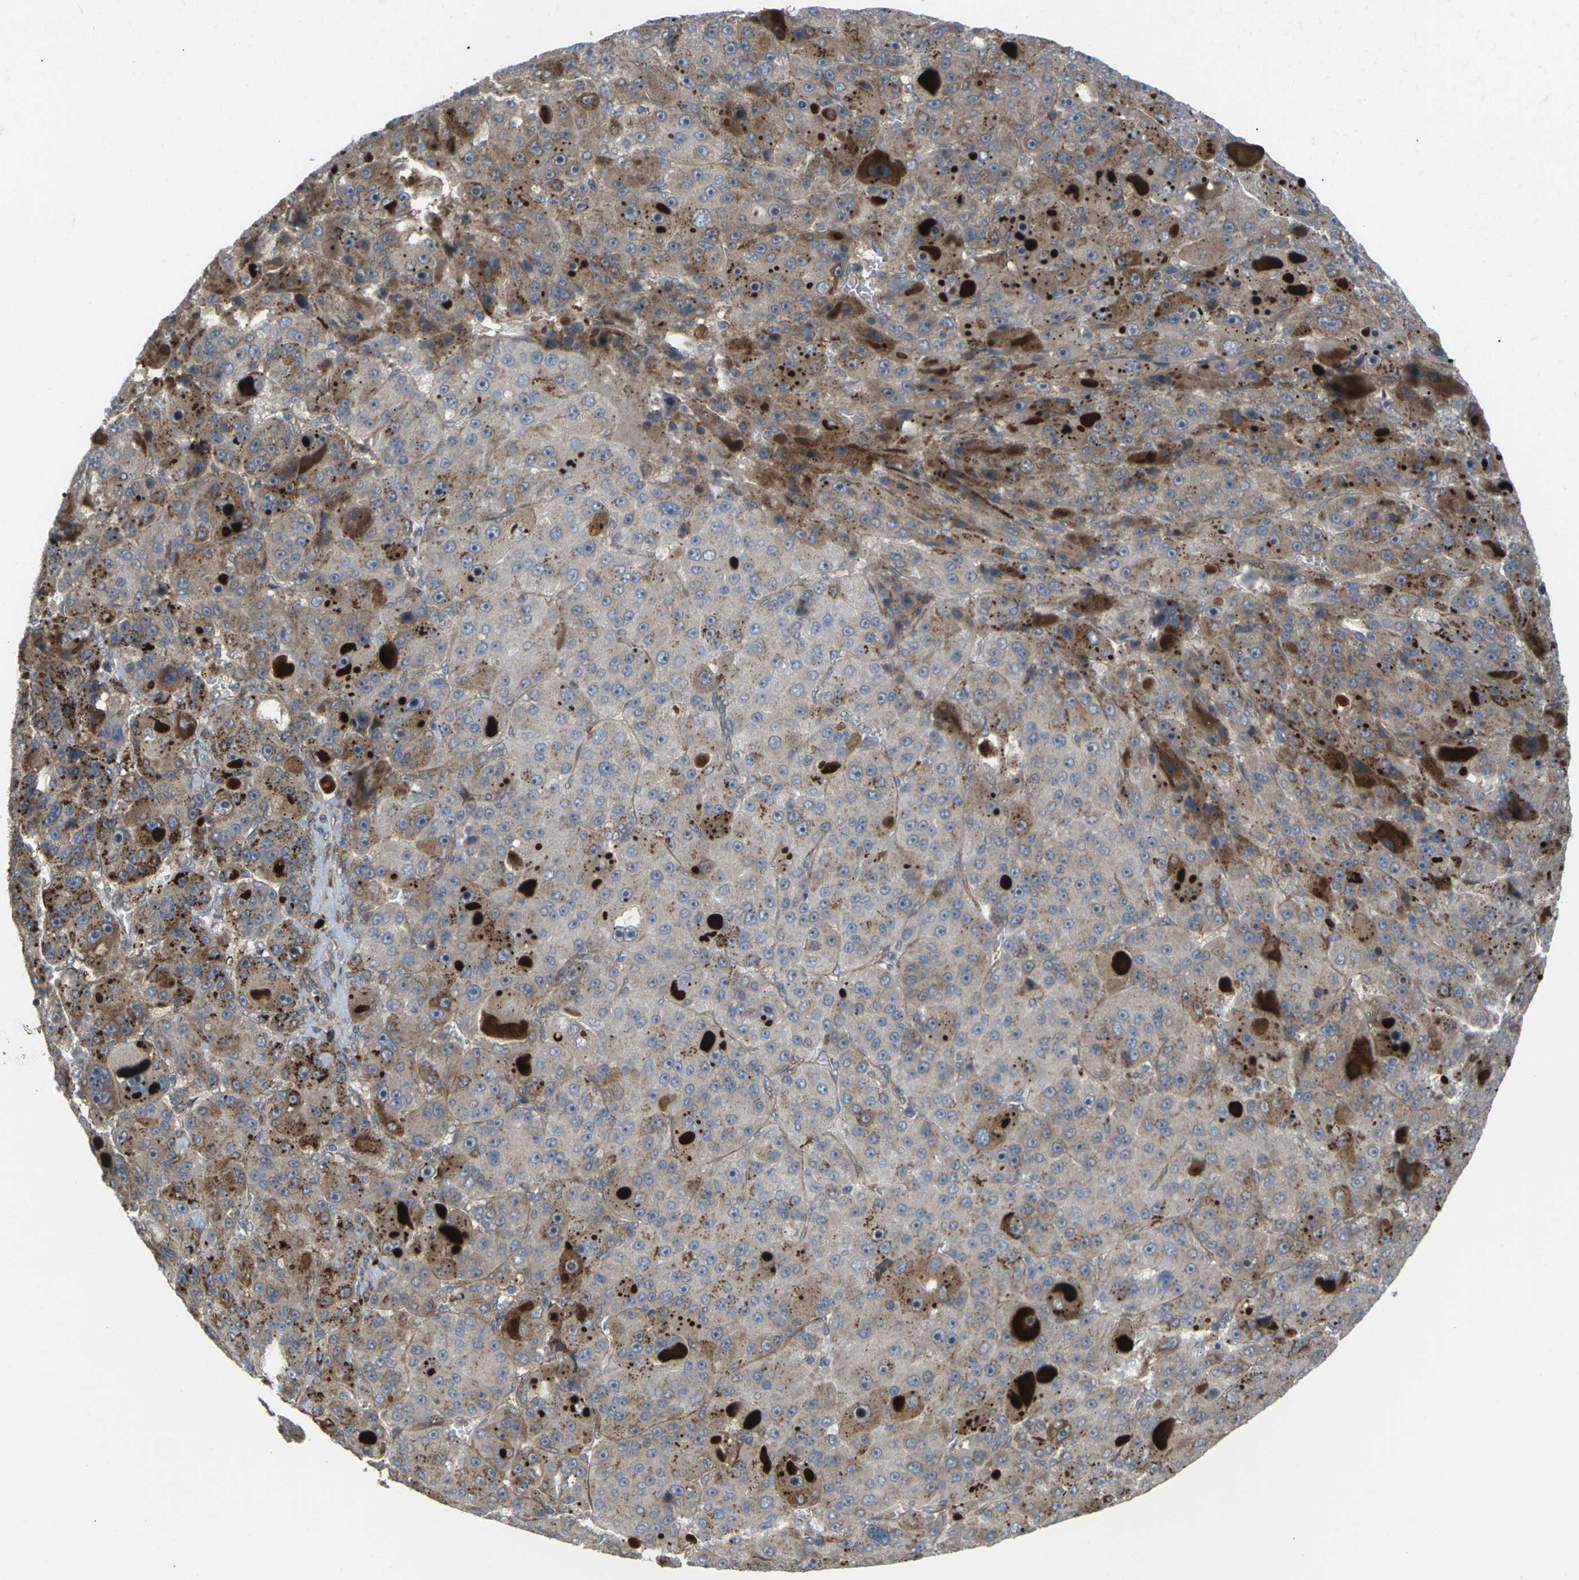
{"staining": {"intensity": "moderate", "quantity": "25%-75%", "location": "cytoplasmic/membranous"}, "tissue": "liver cancer", "cell_type": "Tumor cells", "image_type": "cancer", "snomed": [{"axis": "morphology", "description": "Carcinoma, Hepatocellular, NOS"}, {"axis": "topography", "description": "Liver"}], "caption": "A histopathology image of liver hepatocellular carcinoma stained for a protein displays moderate cytoplasmic/membranous brown staining in tumor cells. Immunohistochemistry stains the protein of interest in brown and the nuclei are stained blue.", "gene": "ROBO1", "patient": {"sex": "male", "age": 76}}